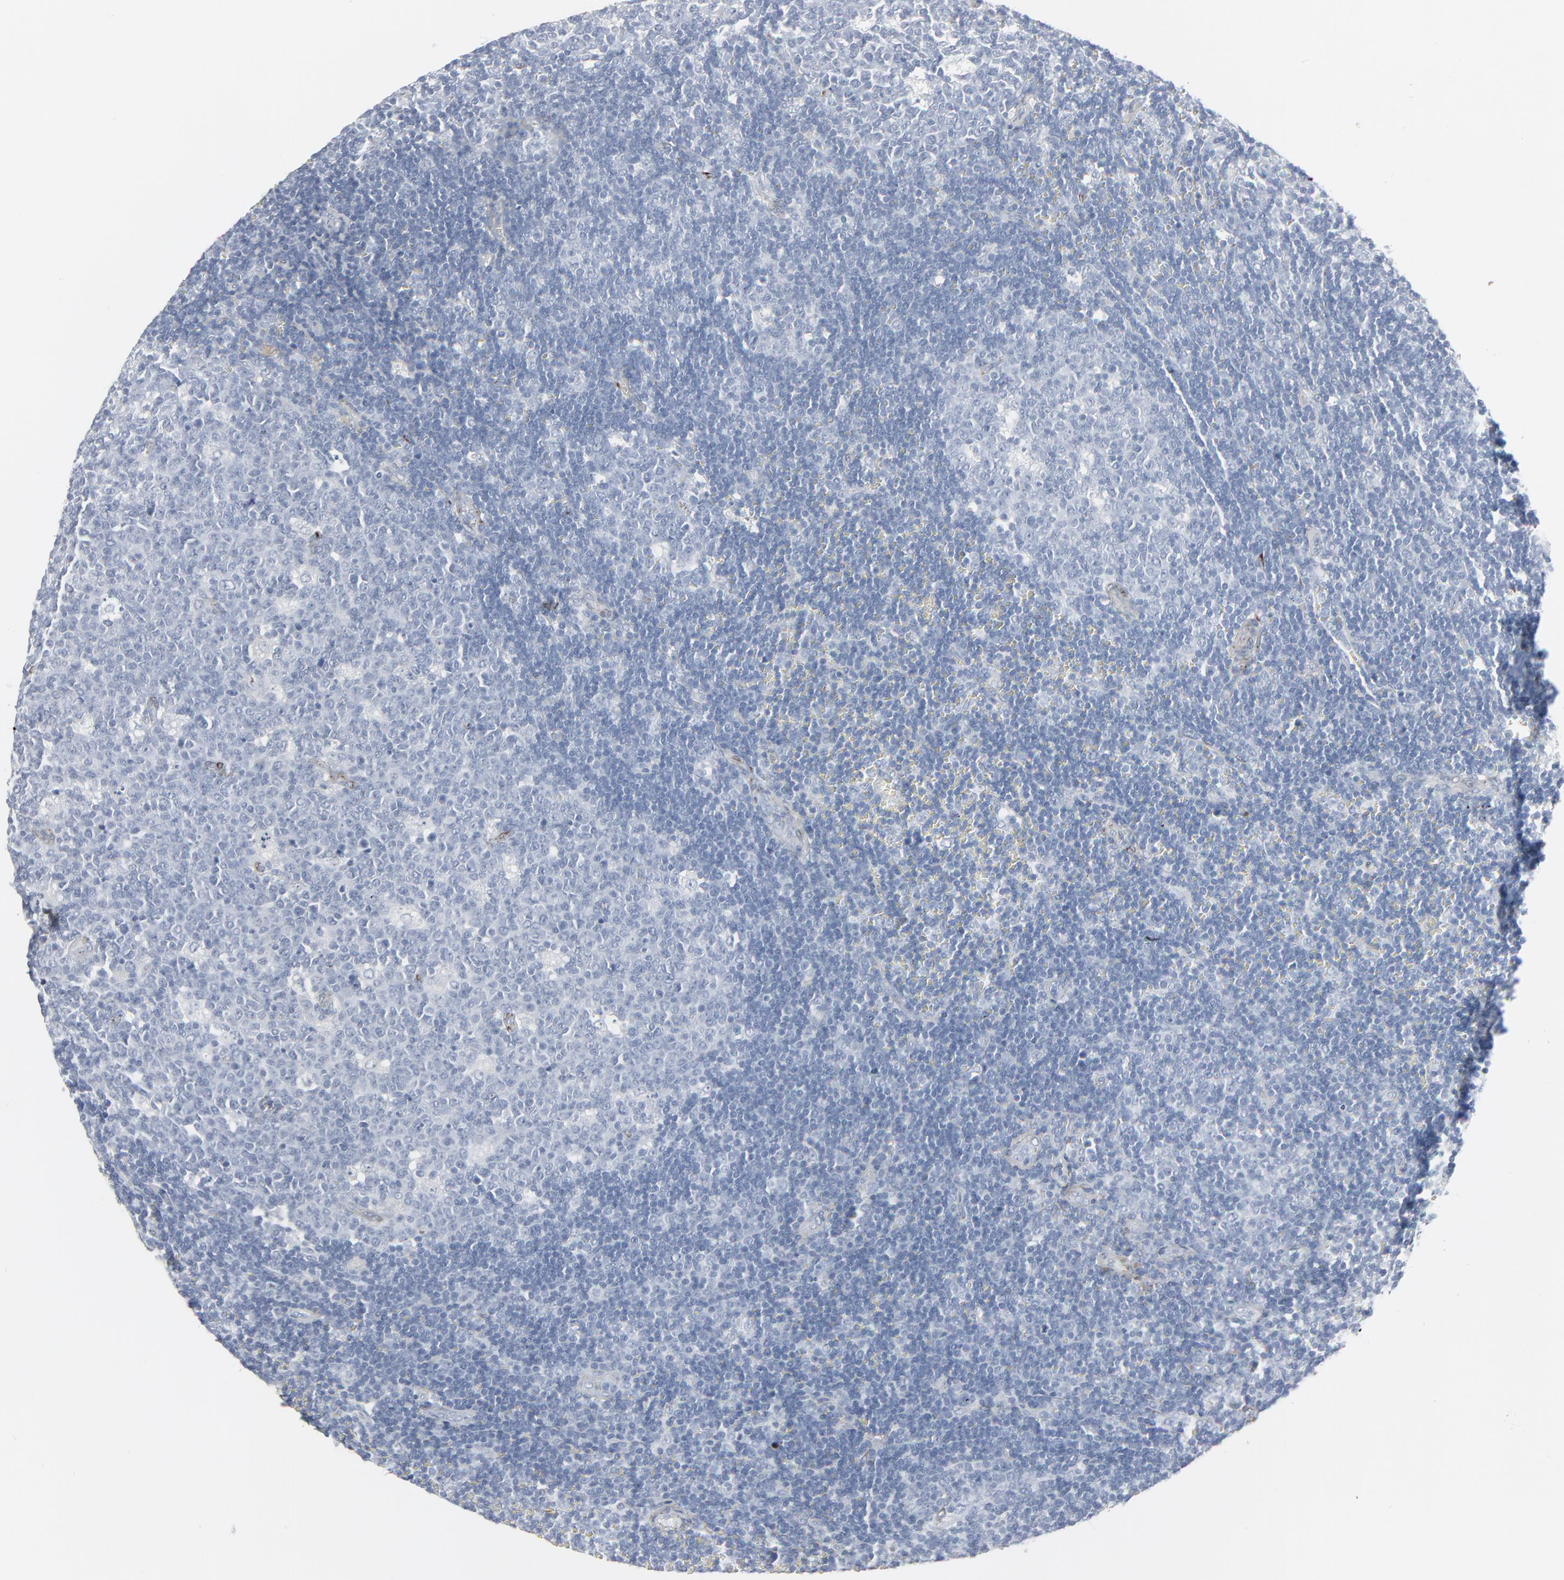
{"staining": {"intensity": "negative", "quantity": "none", "location": "none"}, "tissue": "lymph node", "cell_type": "Germinal center cells", "image_type": "normal", "snomed": [{"axis": "morphology", "description": "Normal tissue, NOS"}, {"axis": "topography", "description": "Lymph node"}, {"axis": "topography", "description": "Salivary gland"}], "caption": "Immunohistochemistry (IHC) photomicrograph of normal lymph node: human lymph node stained with DAB (3,3'-diaminobenzidine) displays no significant protein positivity in germinal center cells. (DAB IHC visualized using brightfield microscopy, high magnification).", "gene": "BGN", "patient": {"sex": "male", "age": 8}}